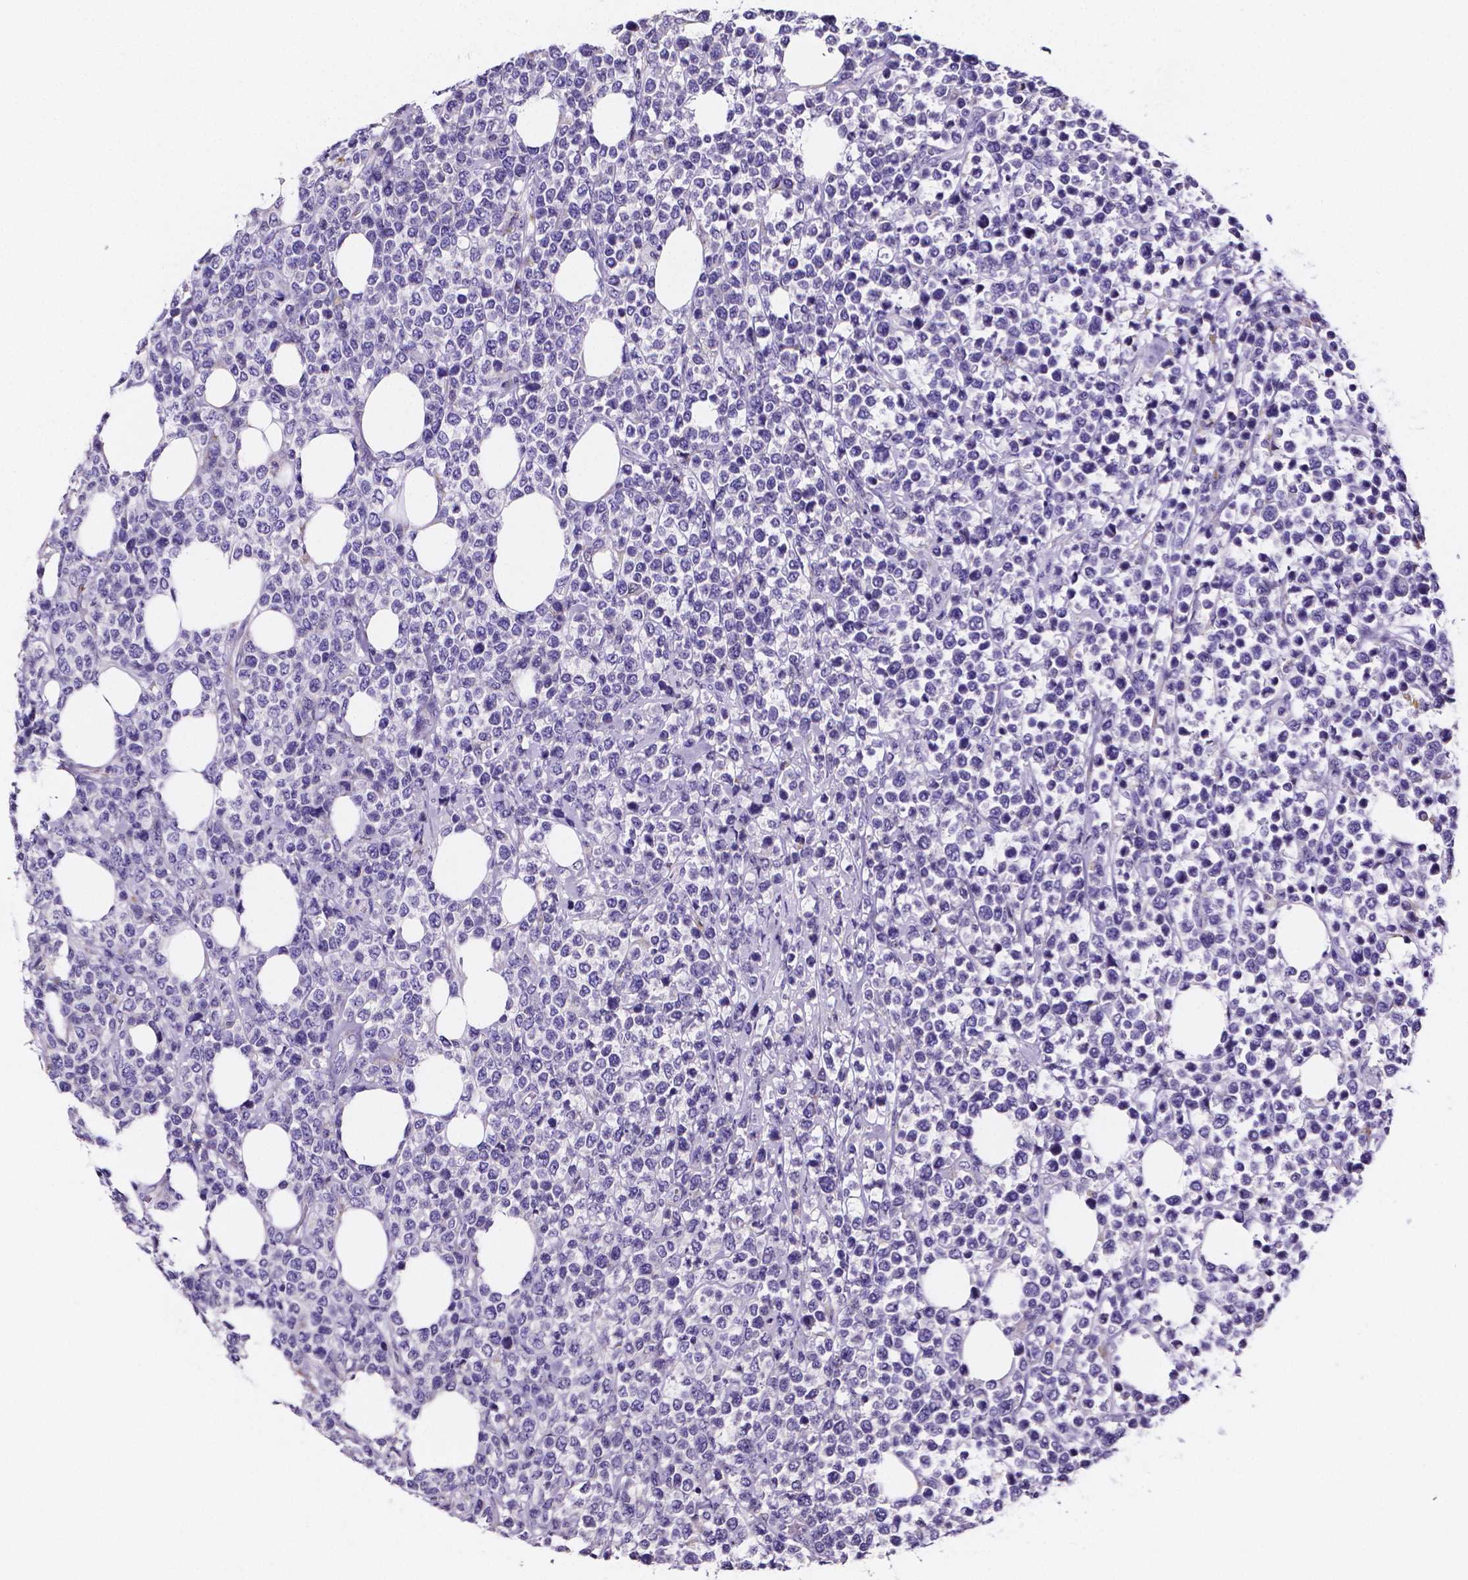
{"staining": {"intensity": "negative", "quantity": "none", "location": "none"}, "tissue": "lymphoma", "cell_type": "Tumor cells", "image_type": "cancer", "snomed": [{"axis": "morphology", "description": "Malignant lymphoma, non-Hodgkin's type, High grade"}, {"axis": "topography", "description": "Soft tissue"}], "caption": "DAB immunohistochemical staining of human malignant lymphoma, non-Hodgkin's type (high-grade) exhibits no significant expression in tumor cells.", "gene": "NRGN", "patient": {"sex": "female", "age": 56}}